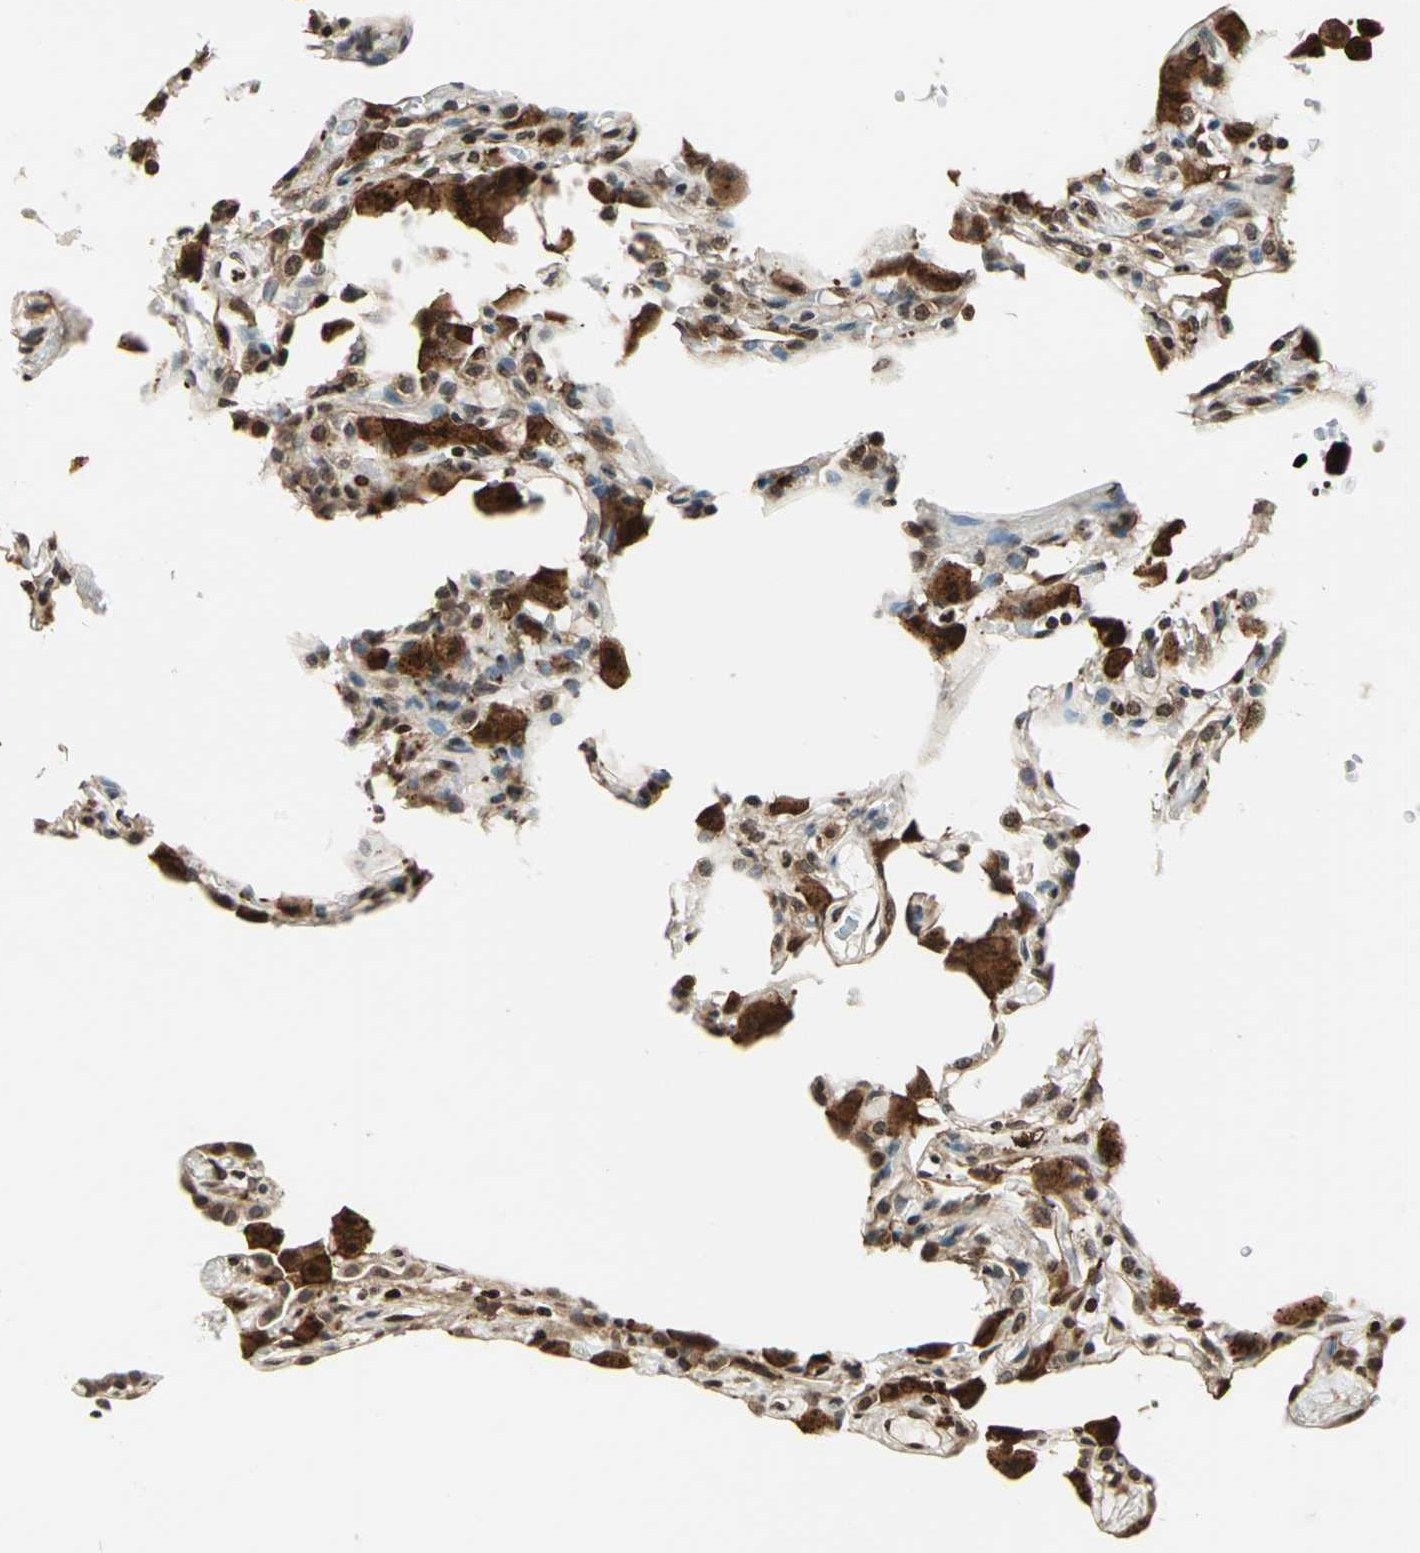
{"staining": {"intensity": "strong", "quantity": "25%-75%", "location": "cytoplasmic/membranous,nuclear"}, "tissue": "lung", "cell_type": "Alveolar cells", "image_type": "normal", "snomed": [{"axis": "morphology", "description": "Normal tissue, NOS"}, {"axis": "topography", "description": "Lung"}], "caption": "This image demonstrates immunohistochemistry staining of normal lung, with high strong cytoplasmic/membranous,nuclear expression in about 25%-75% of alveolar cells.", "gene": "LGALS3", "patient": {"sex": "female", "age": 49}}